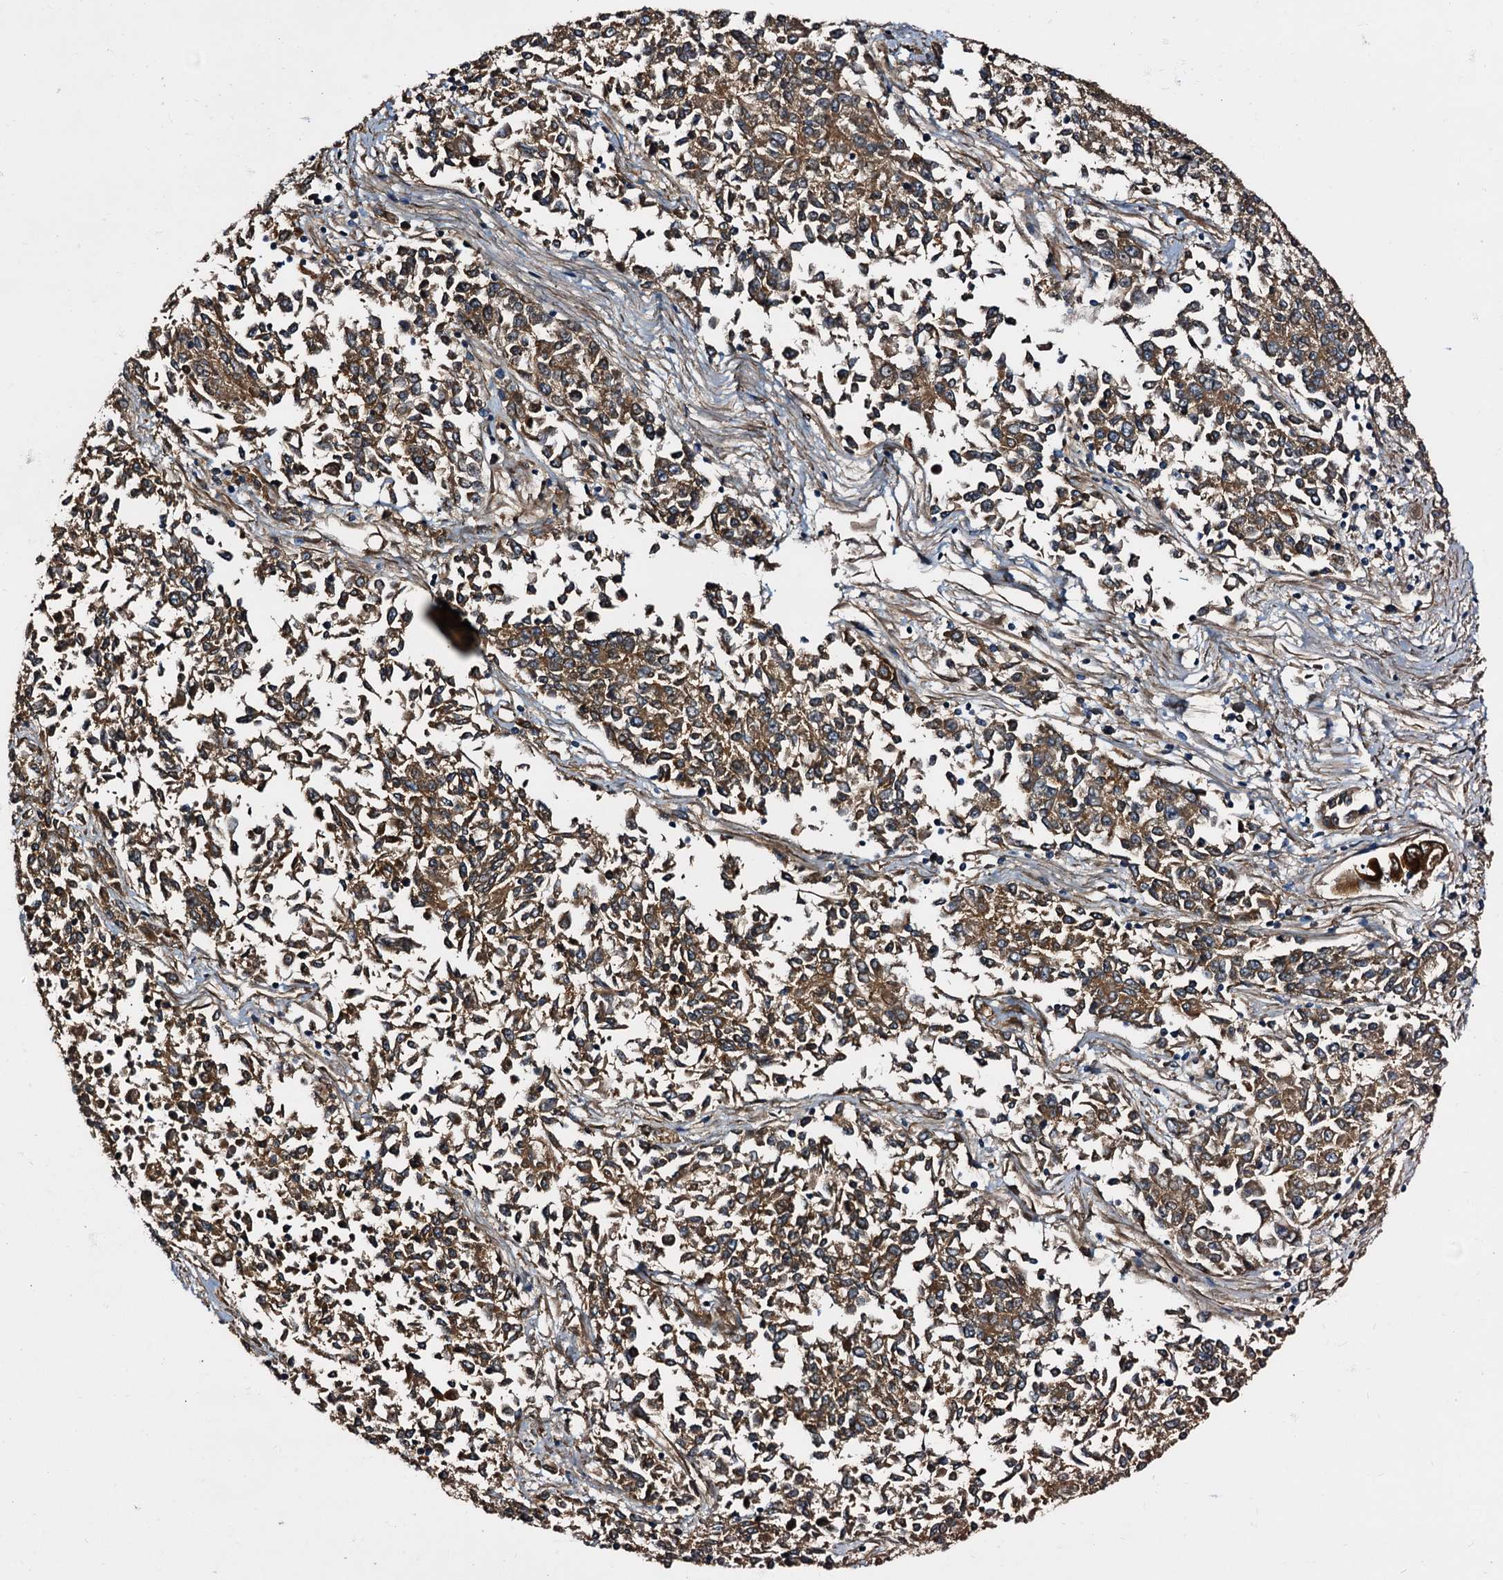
{"staining": {"intensity": "moderate", "quantity": ">75%", "location": "cytoplasmic/membranous"}, "tissue": "endometrial cancer", "cell_type": "Tumor cells", "image_type": "cancer", "snomed": [{"axis": "morphology", "description": "Adenocarcinoma, NOS"}, {"axis": "topography", "description": "Endometrium"}], "caption": "This micrograph exhibits adenocarcinoma (endometrial) stained with IHC to label a protein in brown. The cytoplasmic/membranous of tumor cells show moderate positivity for the protein. Nuclei are counter-stained blue.", "gene": "PEX5", "patient": {"sex": "female", "age": 50}}